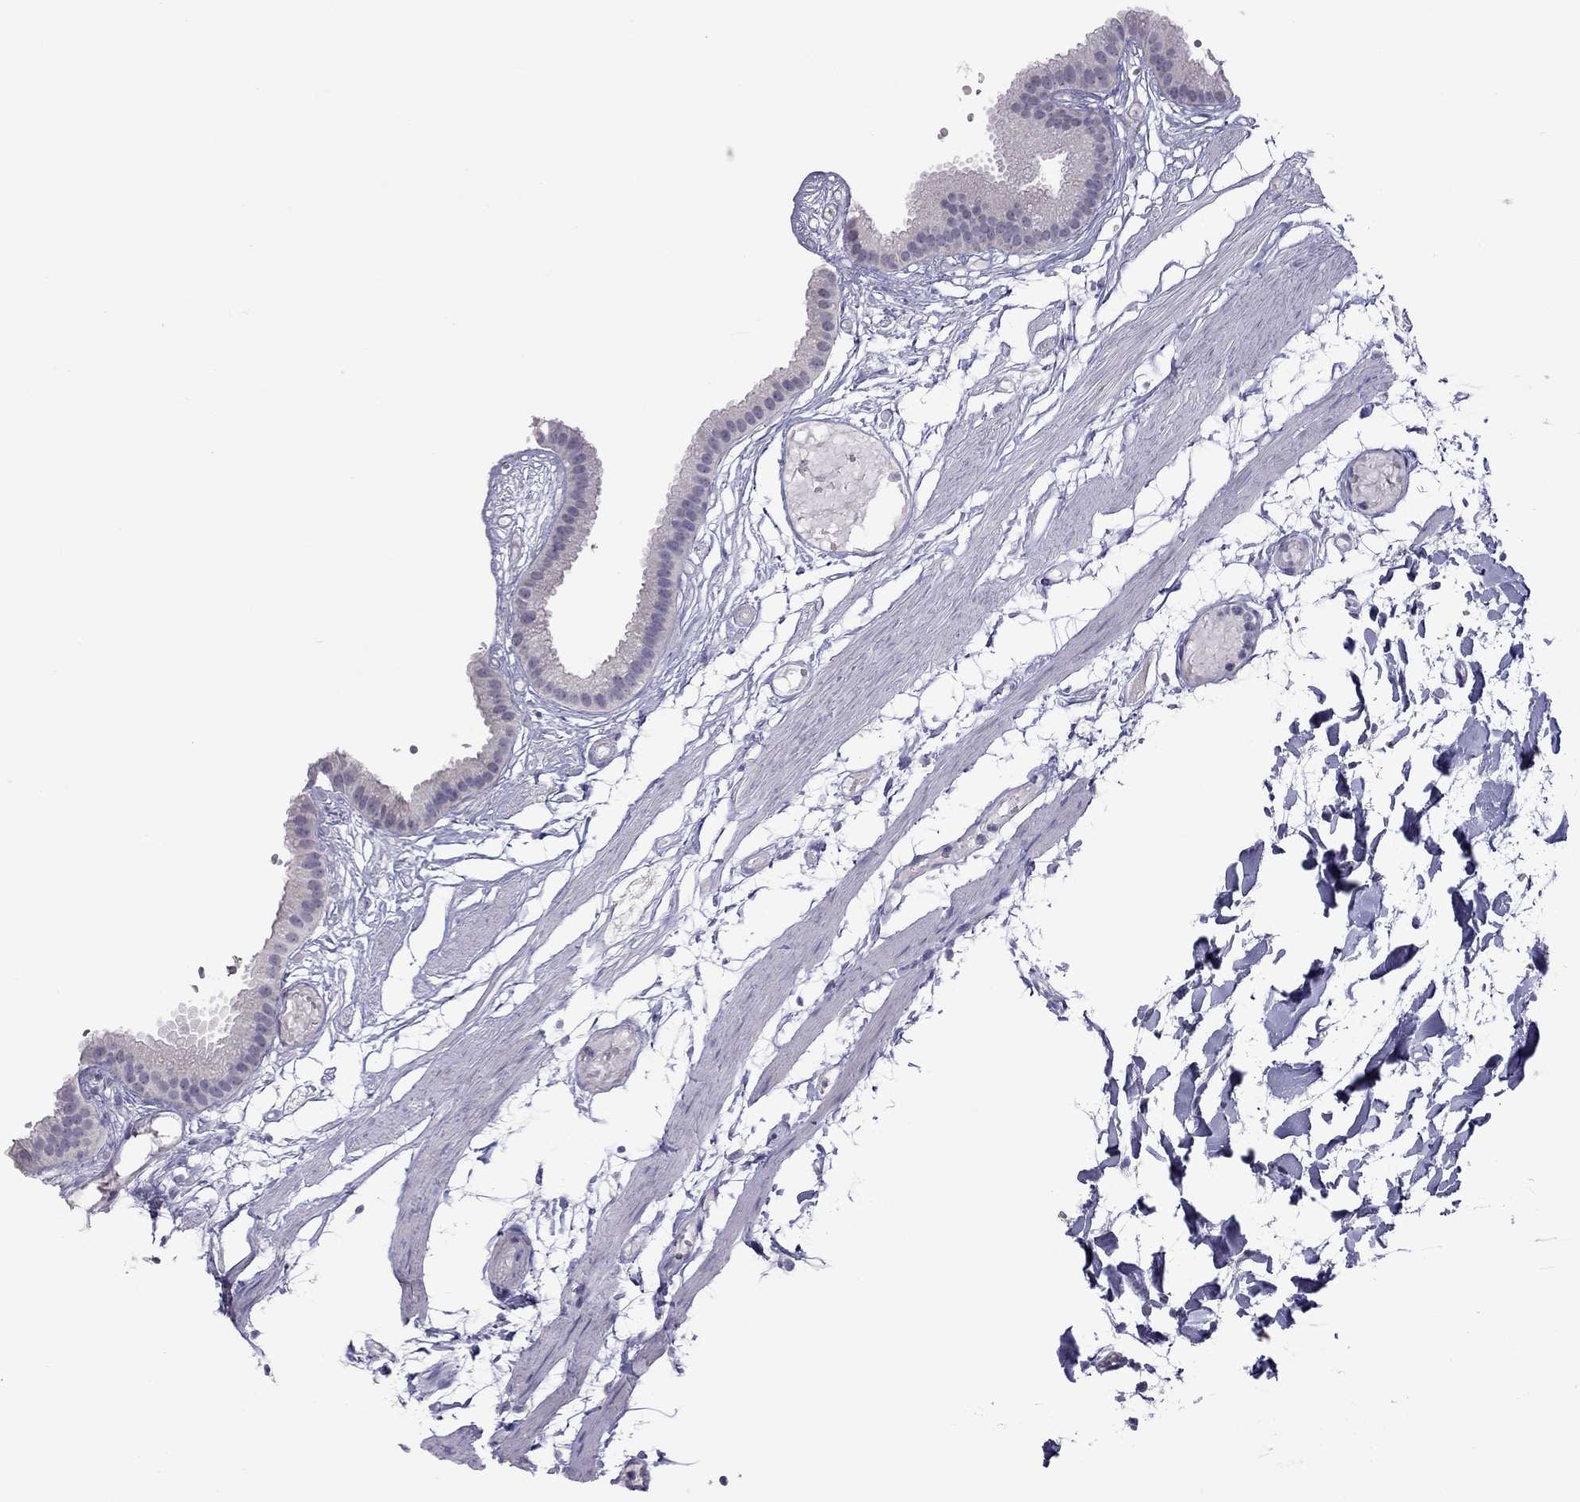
{"staining": {"intensity": "negative", "quantity": "none", "location": "none"}, "tissue": "gallbladder", "cell_type": "Glandular cells", "image_type": "normal", "snomed": [{"axis": "morphology", "description": "Normal tissue, NOS"}, {"axis": "topography", "description": "Gallbladder"}], "caption": "There is no significant staining in glandular cells of gallbladder. The staining was performed using DAB to visualize the protein expression in brown, while the nuclei were stained in blue with hematoxylin (Magnification: 20x).", "gene": "PPP1R3A", "patient": {"sex": "female", "age": 45}}